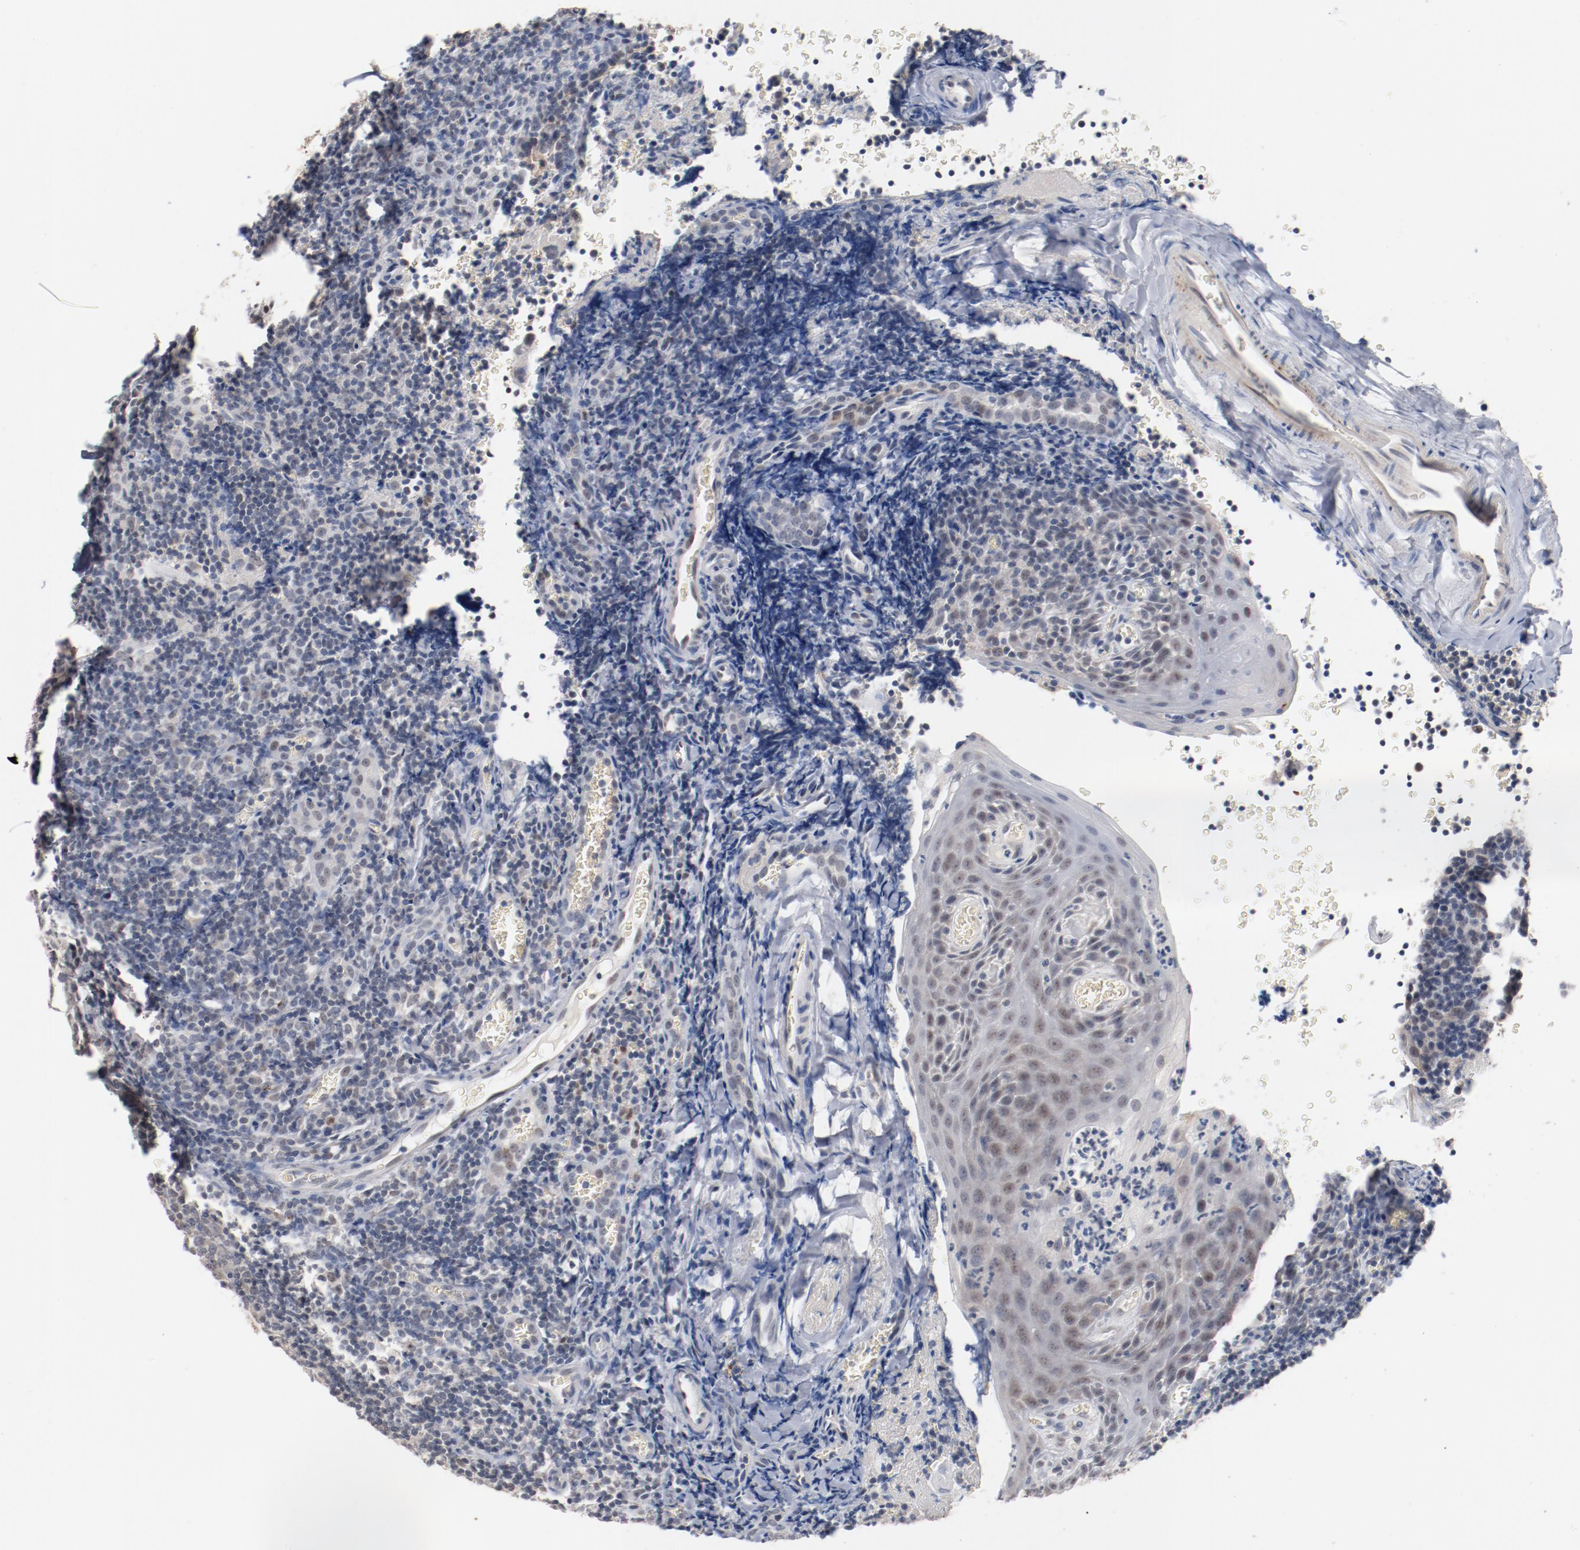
{"staining": {"intensity": "negative", "quantity": "none", "location": "none"}, "tissue": "tonsil", "cell_type": "Germinal center cells", "image_type": "normal", "snomed": [{"axis": "morphology", "description": "Normal tissue, NOS"}, {"axis": "topography", "description": "Tonsil"}], "caption": "Germinal center cells are negative for brown protein staining in normal tonsil. (Brightfield microscopy of DAB immunohistochemistry (IHC) at high magnification).", "gene": "ERICH1", "patient": {"sex": "male", "age": 20}}